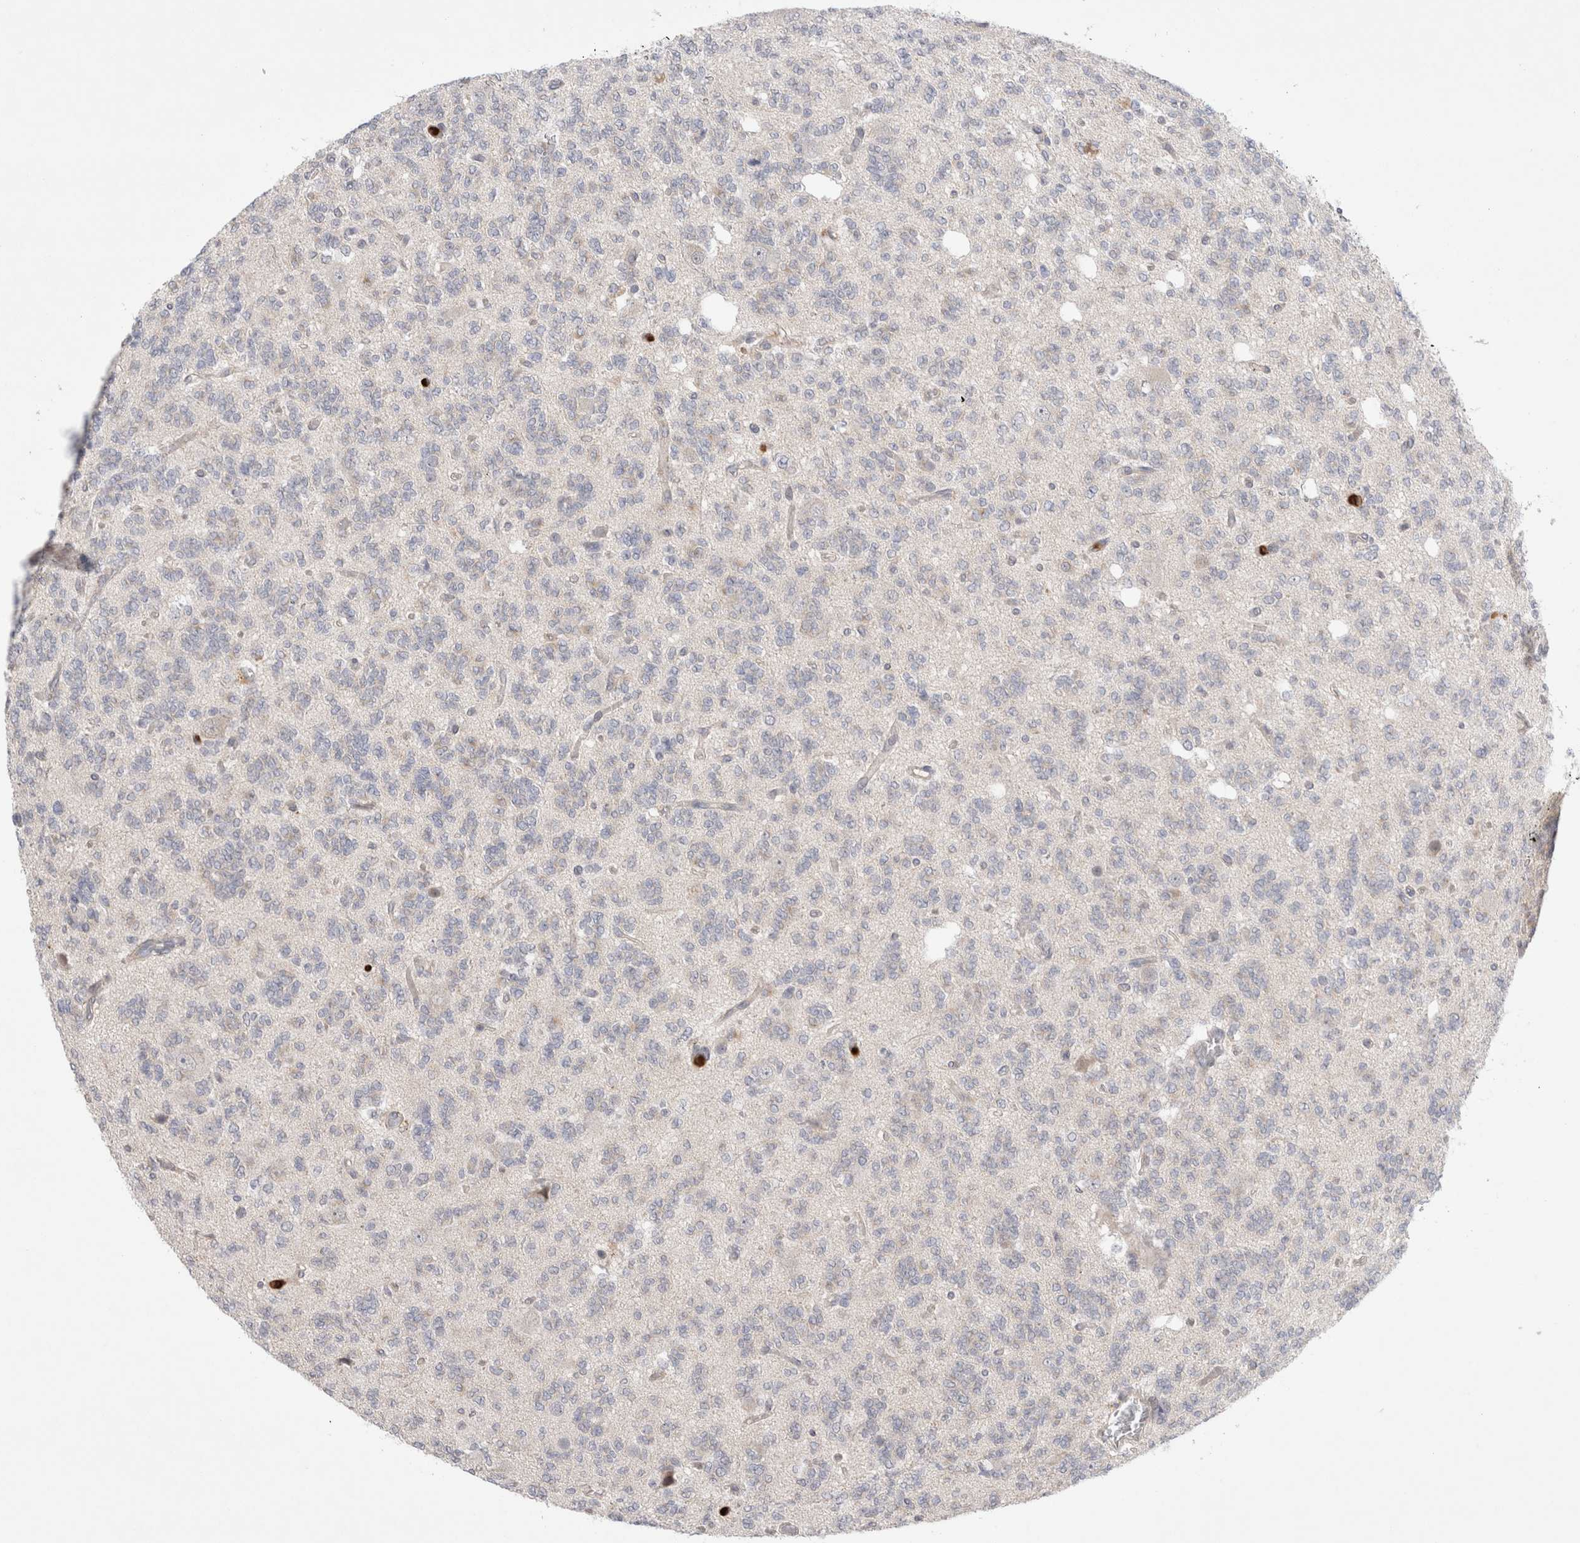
{"staining": {"intensity": "negative", "quantity": "none", "location": "none"}, "tissue": "glioma", "cell_type": "Tumor cells", "image_type": "cancer", "snomed": [{"axis": "morphology", "description": "Glioma, malignant, Low grade"}, {"axis": "topography", "description": "Brain"}], "caption": "The image demonstrates no significant staining in tumor cells of glioma.", "gene": "GSDMB", "patient": {"sex": "male", "age": 38}}